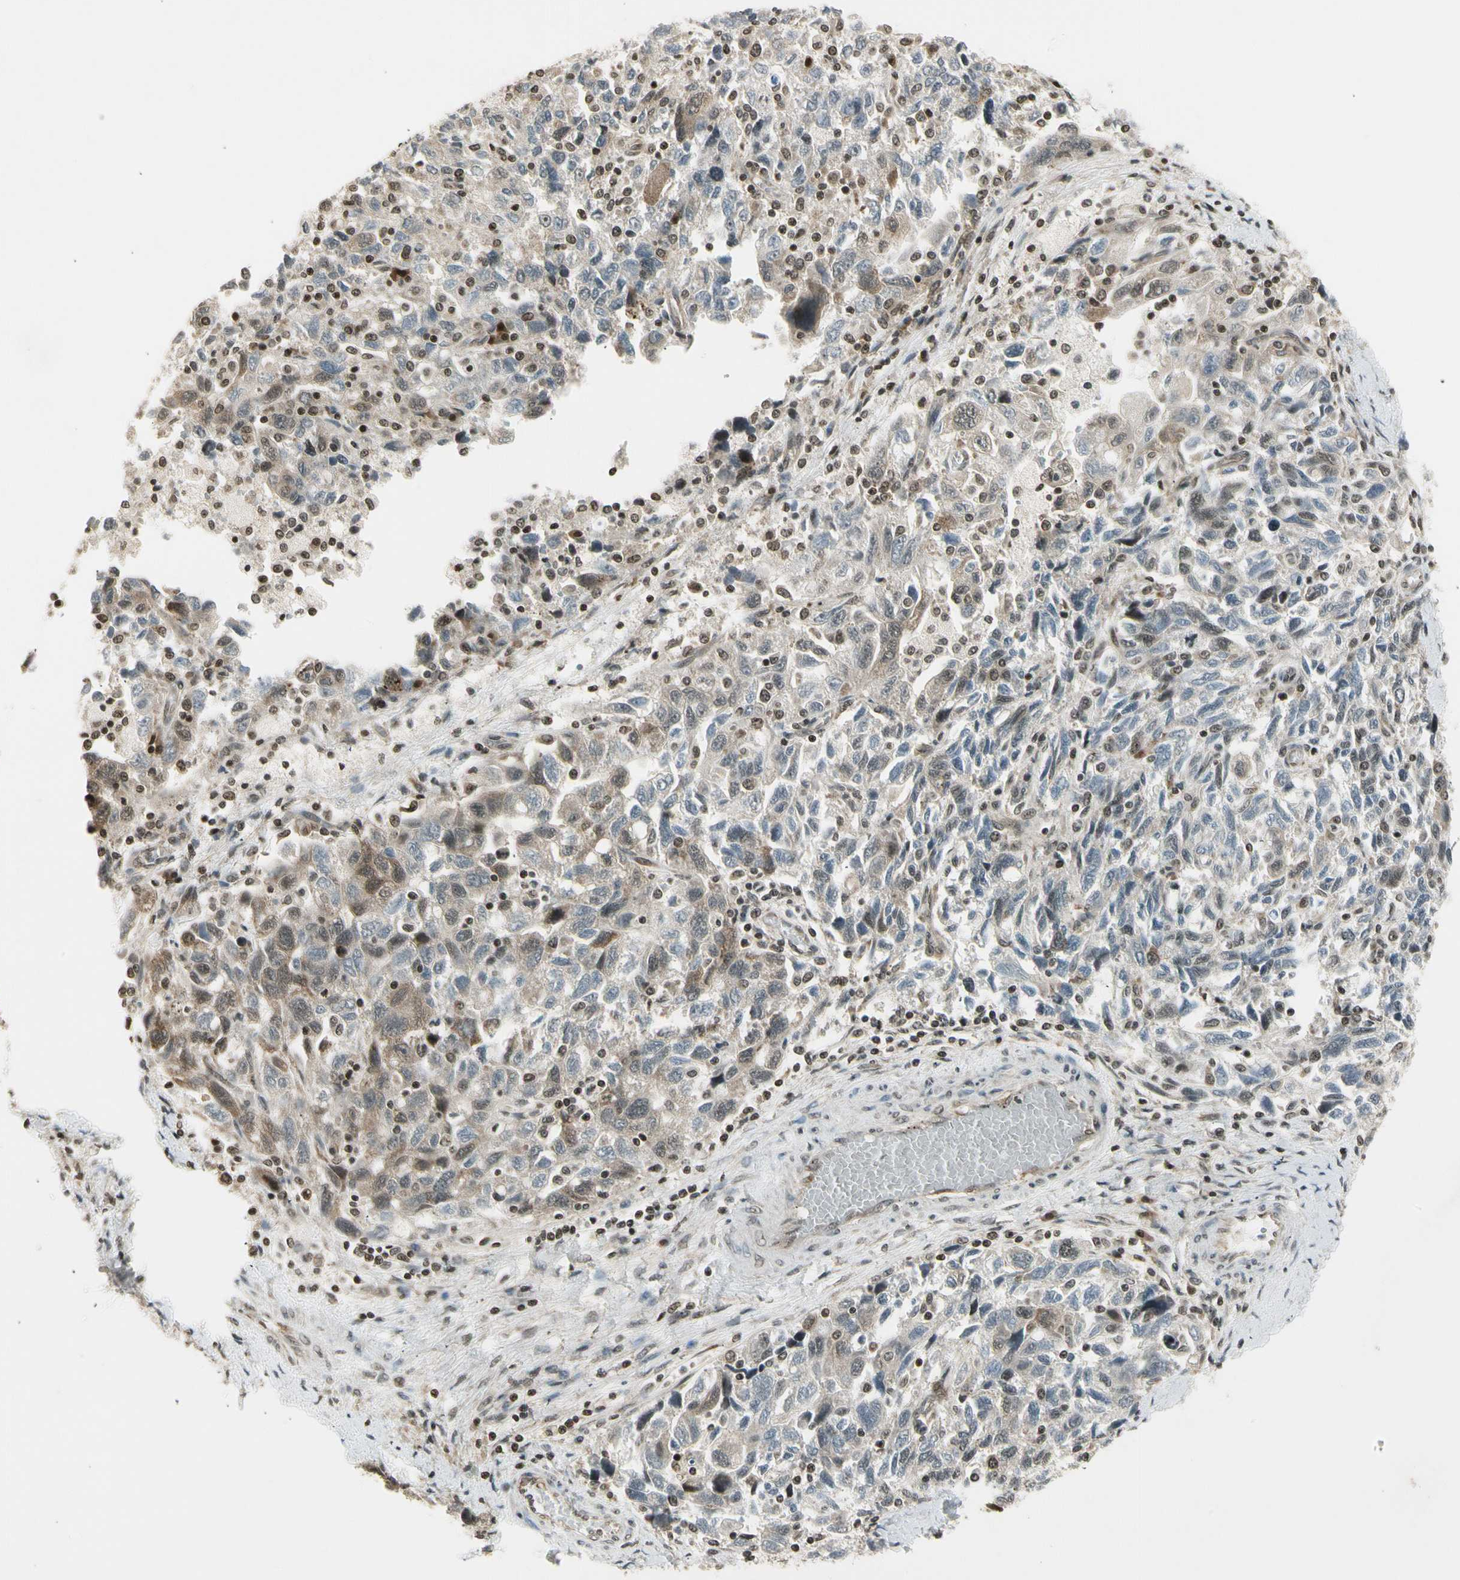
{"staining": {"intensity": "weak", "quantity": "25%-75%", "location": "cytoplasmic/membranous"}, "tissue": "ovarian cancer", "cell_type": "Tumor cells", "image_type": "cancer", "snomed": [{"axis": "morphology", "description": "Carcinoma, NOS"}, {"axis": "morphology", "description": "Cystadenocarcinoma, serous, NOS"}, {"axis": "topography", "description": "Ovary"}], "caption": "Protein positivity by IHC exhibits weak cytoplasmic/membranous expression in about 25%-75% of tumor cells in ovarian cancer. (Brightfield microscopy of DAB IHC at high magnification).", "gene": "SMN2", "patient": {"sex": "female", "age": 69}}